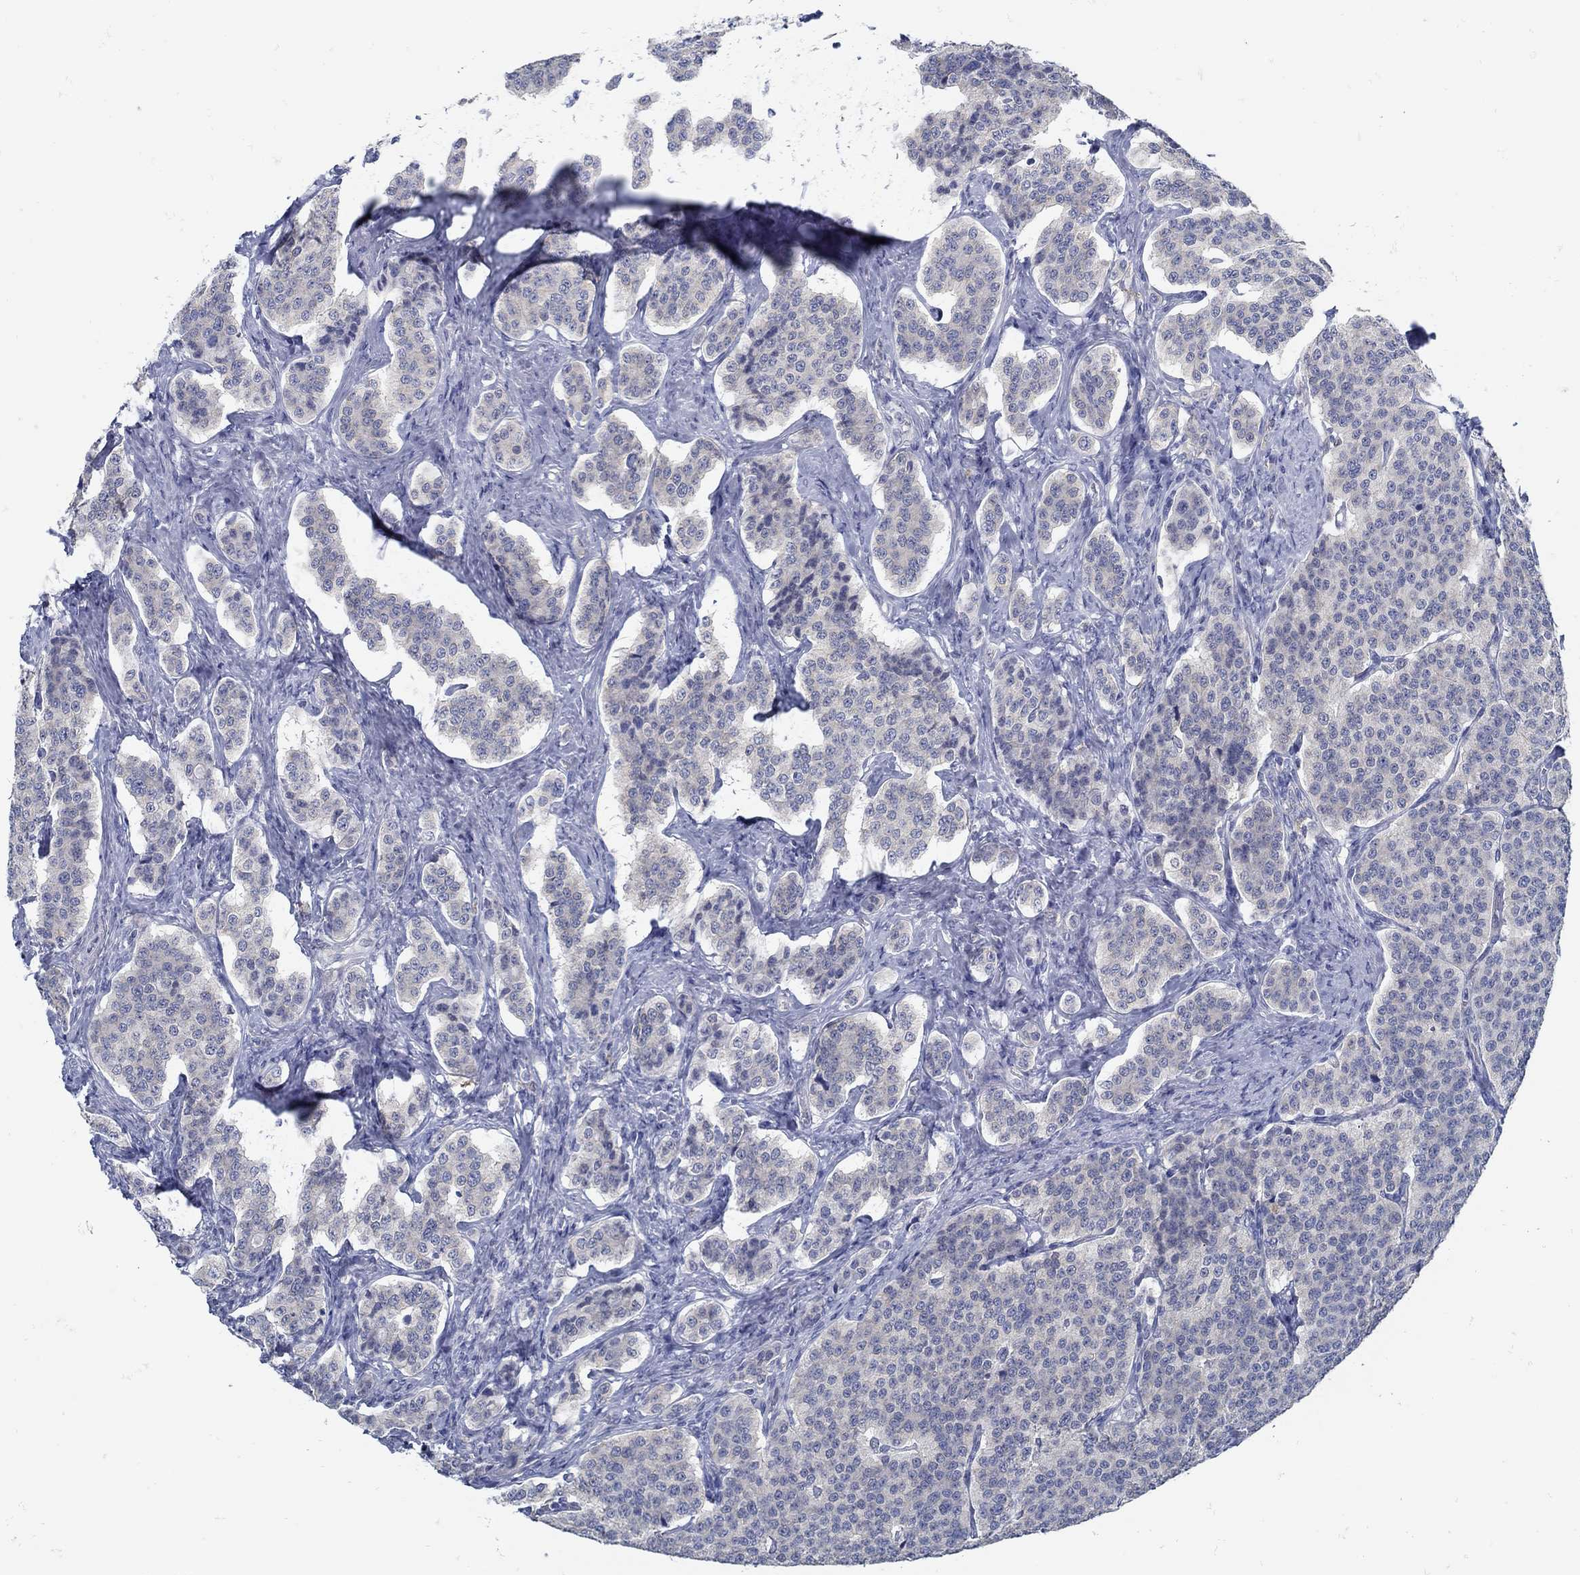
{"staining": {"intensity": "negative", "quantity": "none", "location": "none"}, "tissue": "carcinoid", "cell_type": "Tumor cells", "image_type": "cancer", "snomed": [{"axis": "morphology", "description": "Carcinoid, malignant, NOS"}, {"axis": "topography", "description": "Small intestine"}], "caption": "Immunohistochemistry (IHC) of human malignant carcinoid reveals no expression in tumor cells.", "gene": "ZFAND4", "patient": {"sex": "female", "age": 58}}